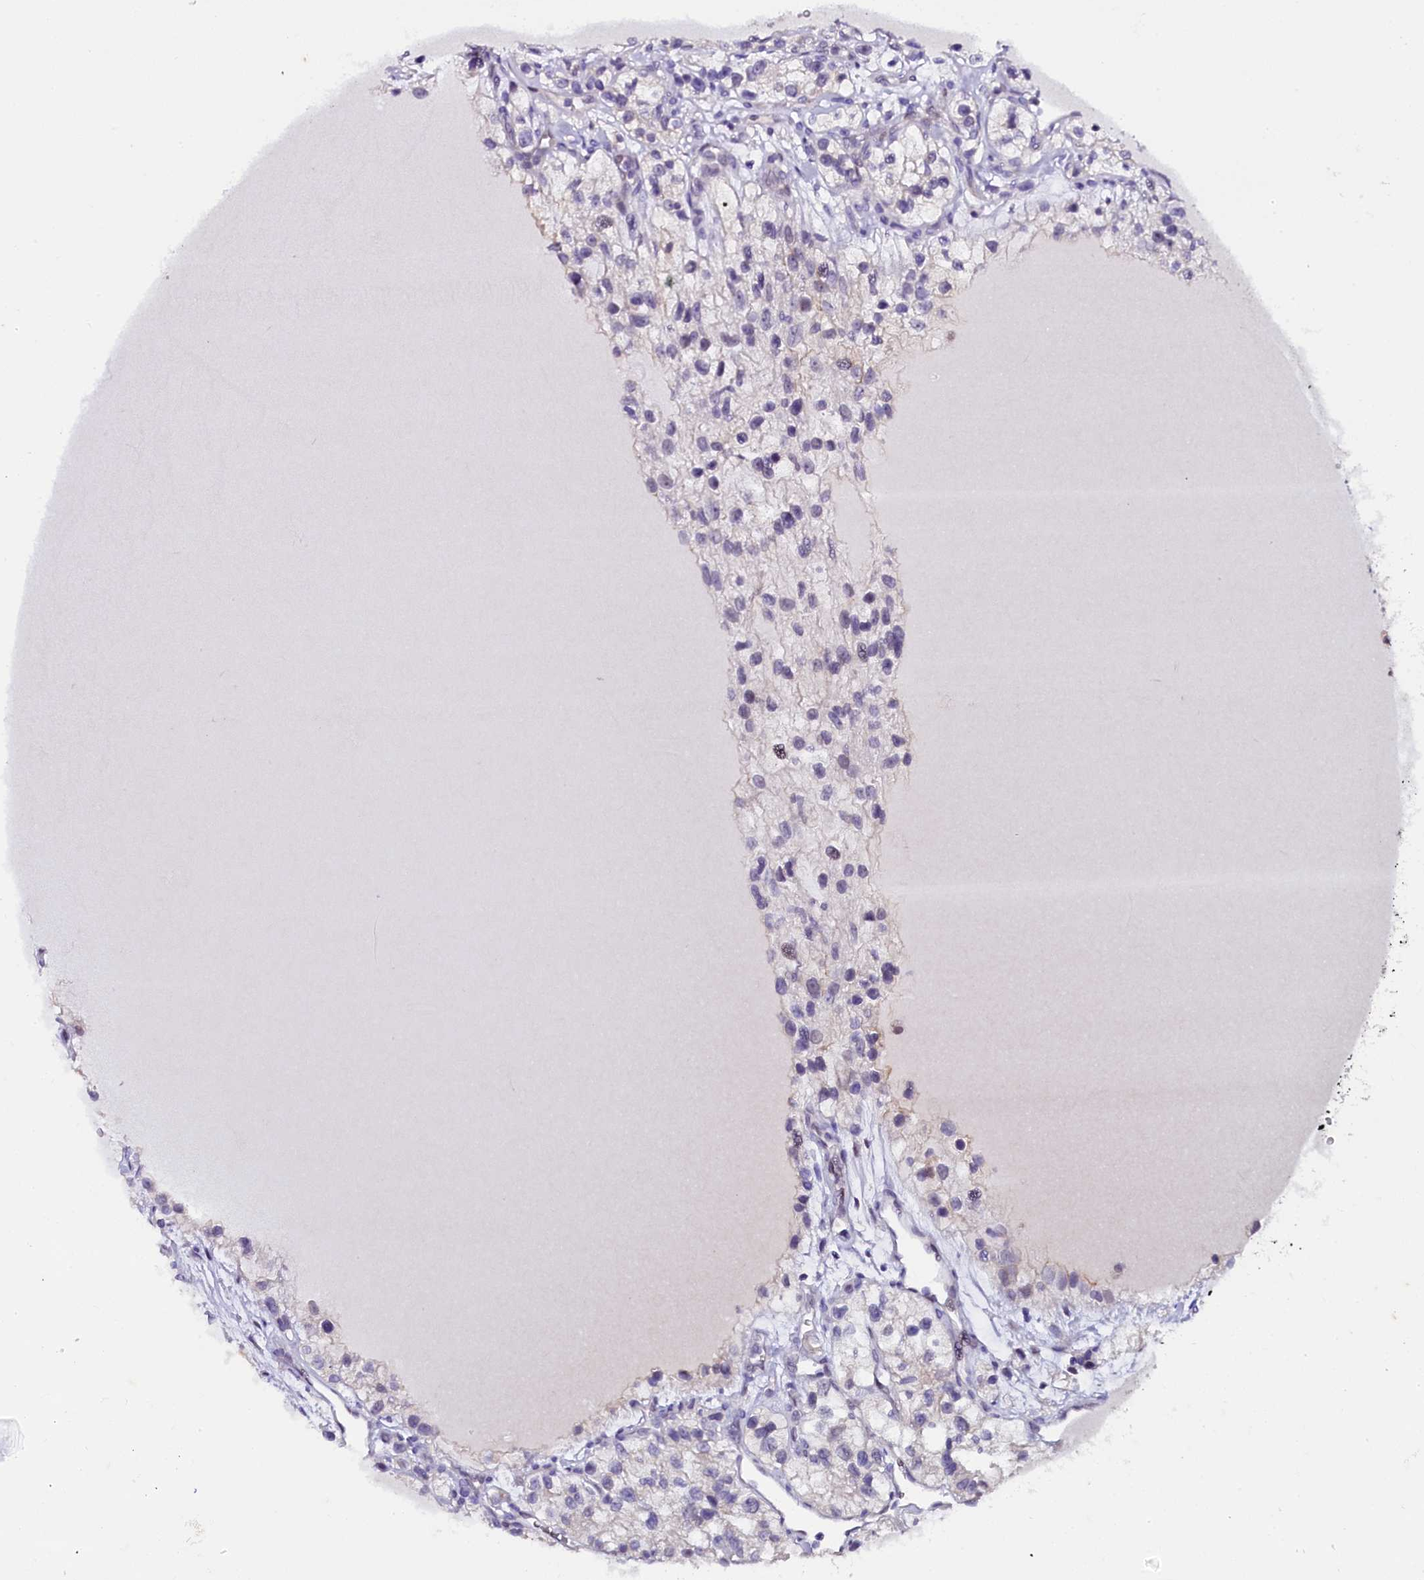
{"staining": {"intensity": "negative", "quantity": "none", "location": "none"}, "tissue": "renal cancer", "cell_type": "Tumor cells", "image_type": "cancer", "snomed": [{"axis": "morphology", "description": "Adenocarcinoma, NOS"}, {"axis": "topography", "description": "Kidney"}], "caption": "This is an immunohistochemistry micrograph of human renal cancer. There is no staining in tumor cells.", "gene": "OSGEP", "patient": {"sex": "female", "age": 57}}